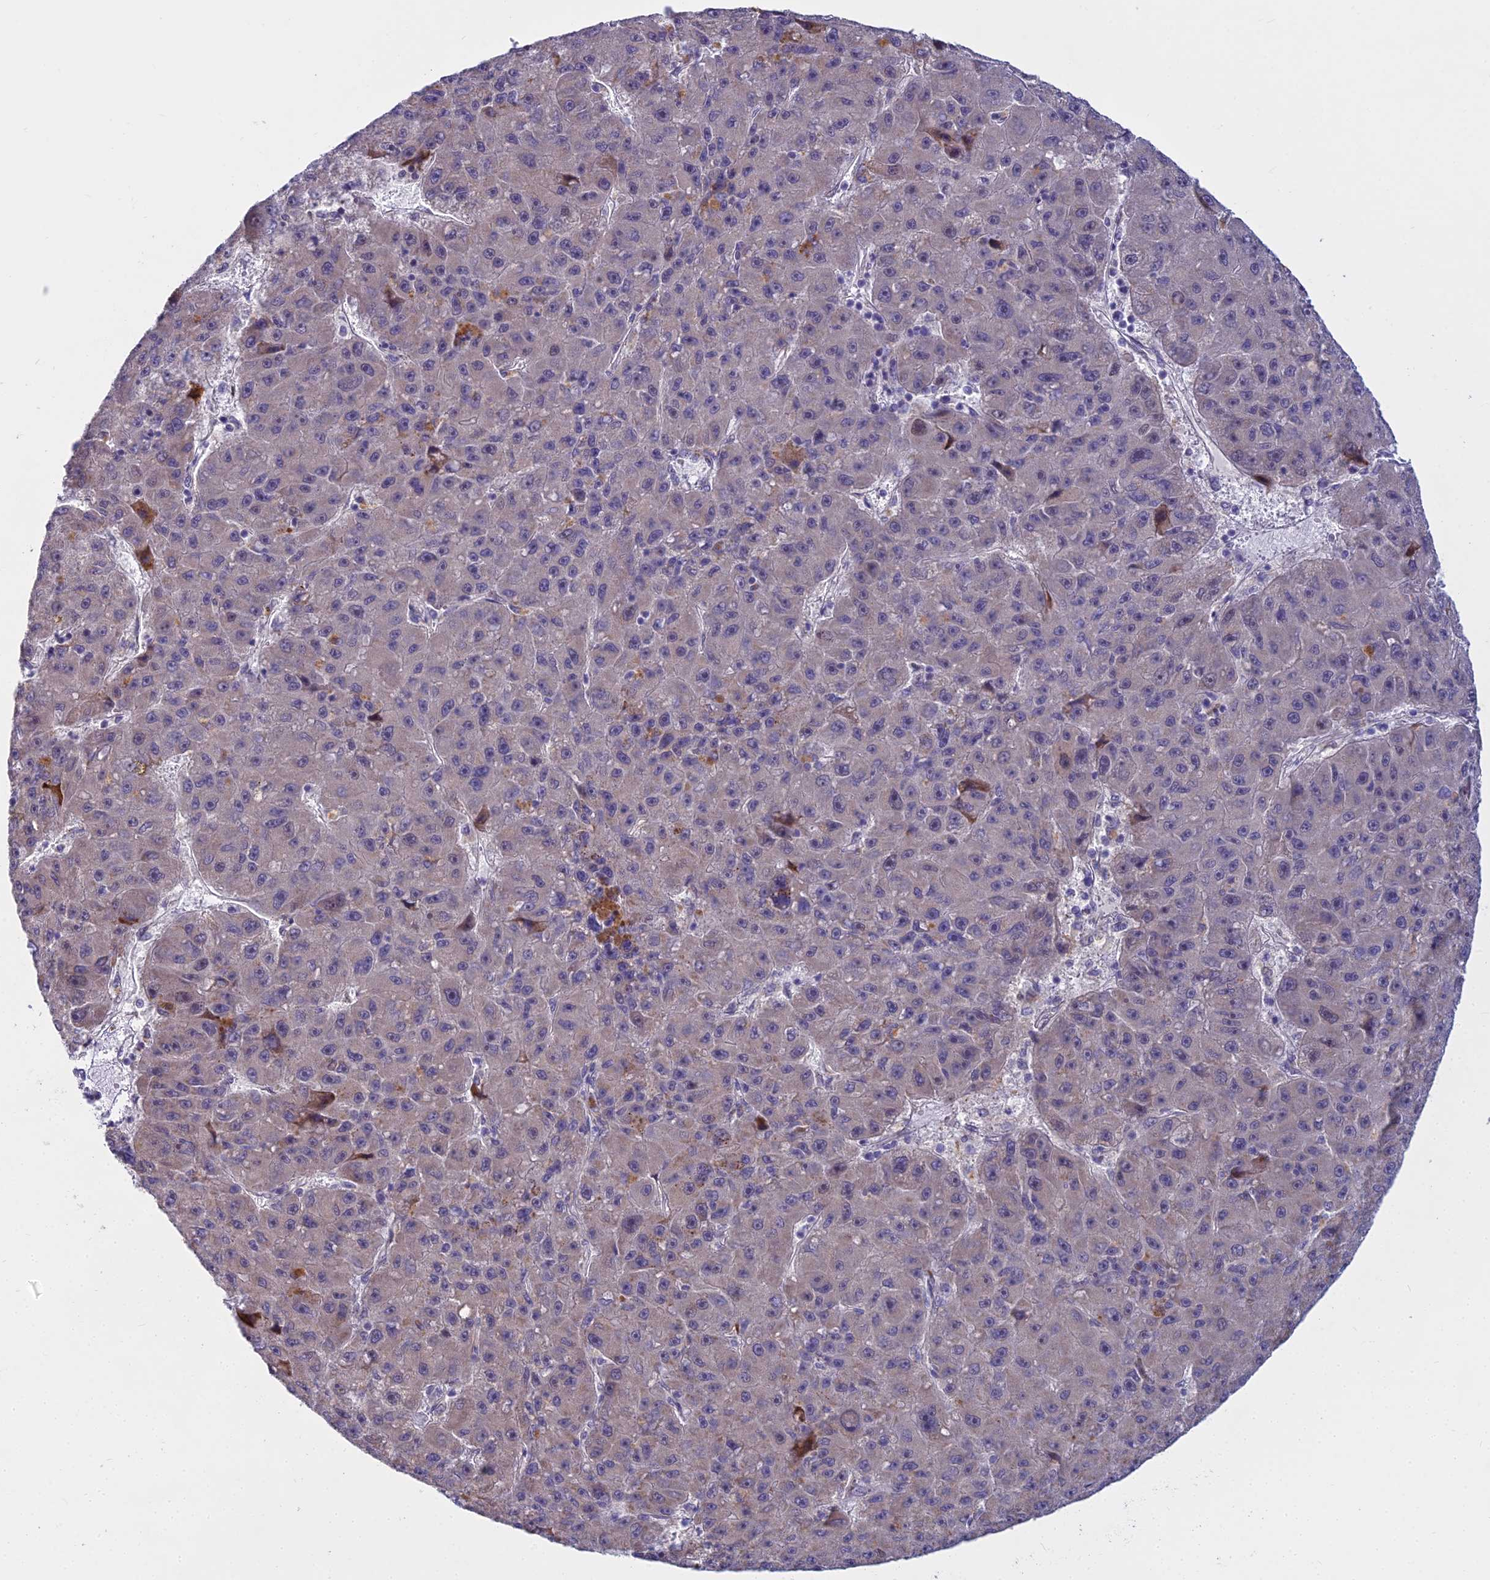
{"staining": {"intensity": "negative", "quantity": "none", "location": "none"}, "tissue": "liver cancer", "cell_type": "Tumor cells", "image_type": "cancer", "snomed": [{"axis": "morphology", "description": "Carcinoma, Hepatocellular, NOS"}, {"axis": "topography", "description": "Liver"}], "caption": "The histopathology image demonstrates no staining of tumor cells in hepatocellular carcinoma (liver).", "gene": "WDPCP", "patient": {"sex": "male", "age": 67}}